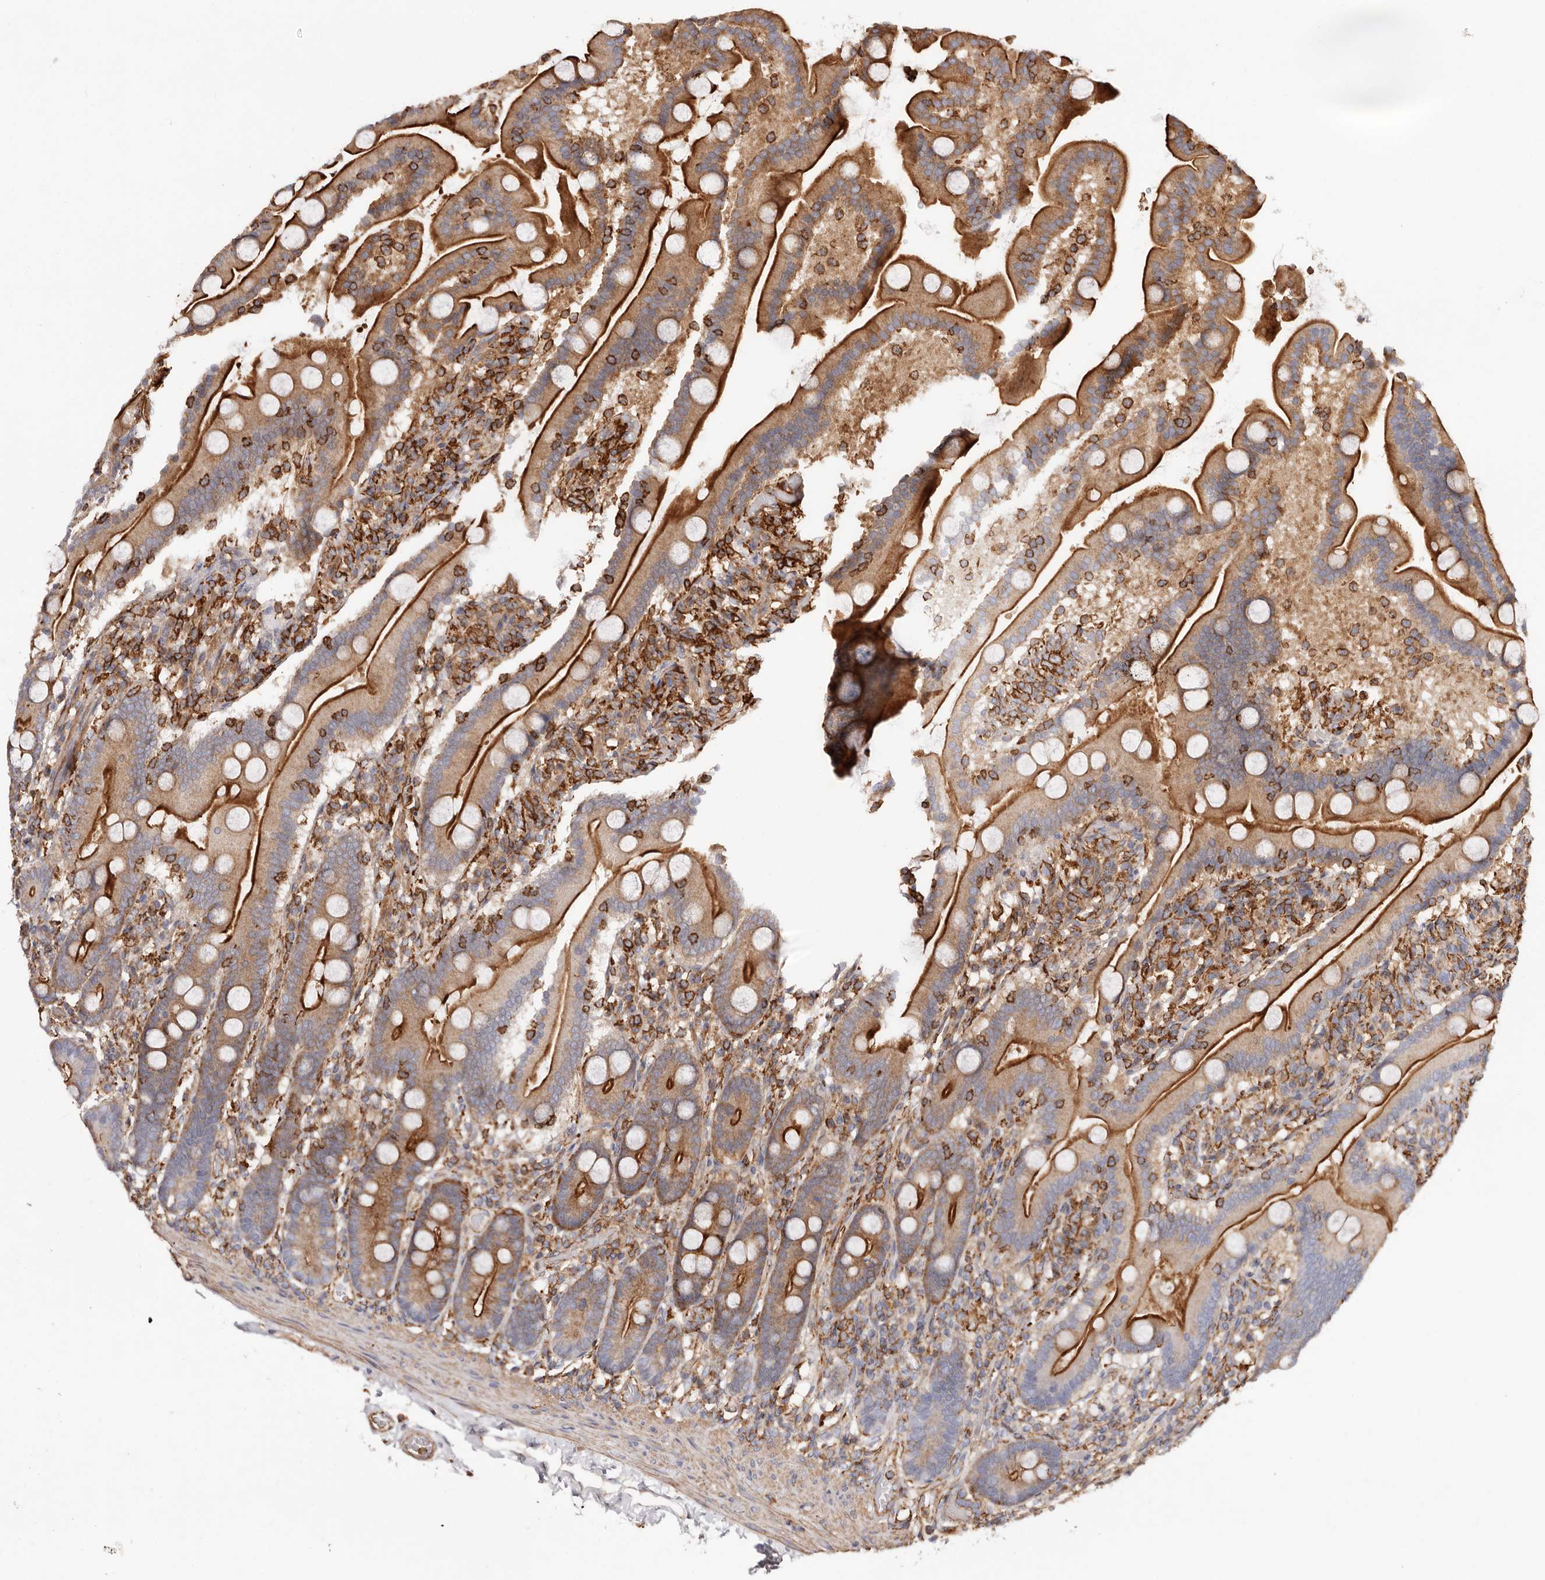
{"staining": {"intensity": "strong", "quantity": ">75%", "location": "cytoplasmic/membranous"}, "tissue": "duodenum", "cell_type": "Glandular cells", "image_type": "normal", "snomed": [{"axis": "morphology", "description": "Normal tissue, NOS"}, {"axis": "topography", "description": "Duodenum"}], "caption": "Strong cytoplasmic/membranous expression is present in approximately >75% of glandular cells in benign duodenum. (brown staining indicates protein expression, while blue staining denotes nuclei).", "gene": "PTPN22", "patient": {"sex": "male", "age": 55}}